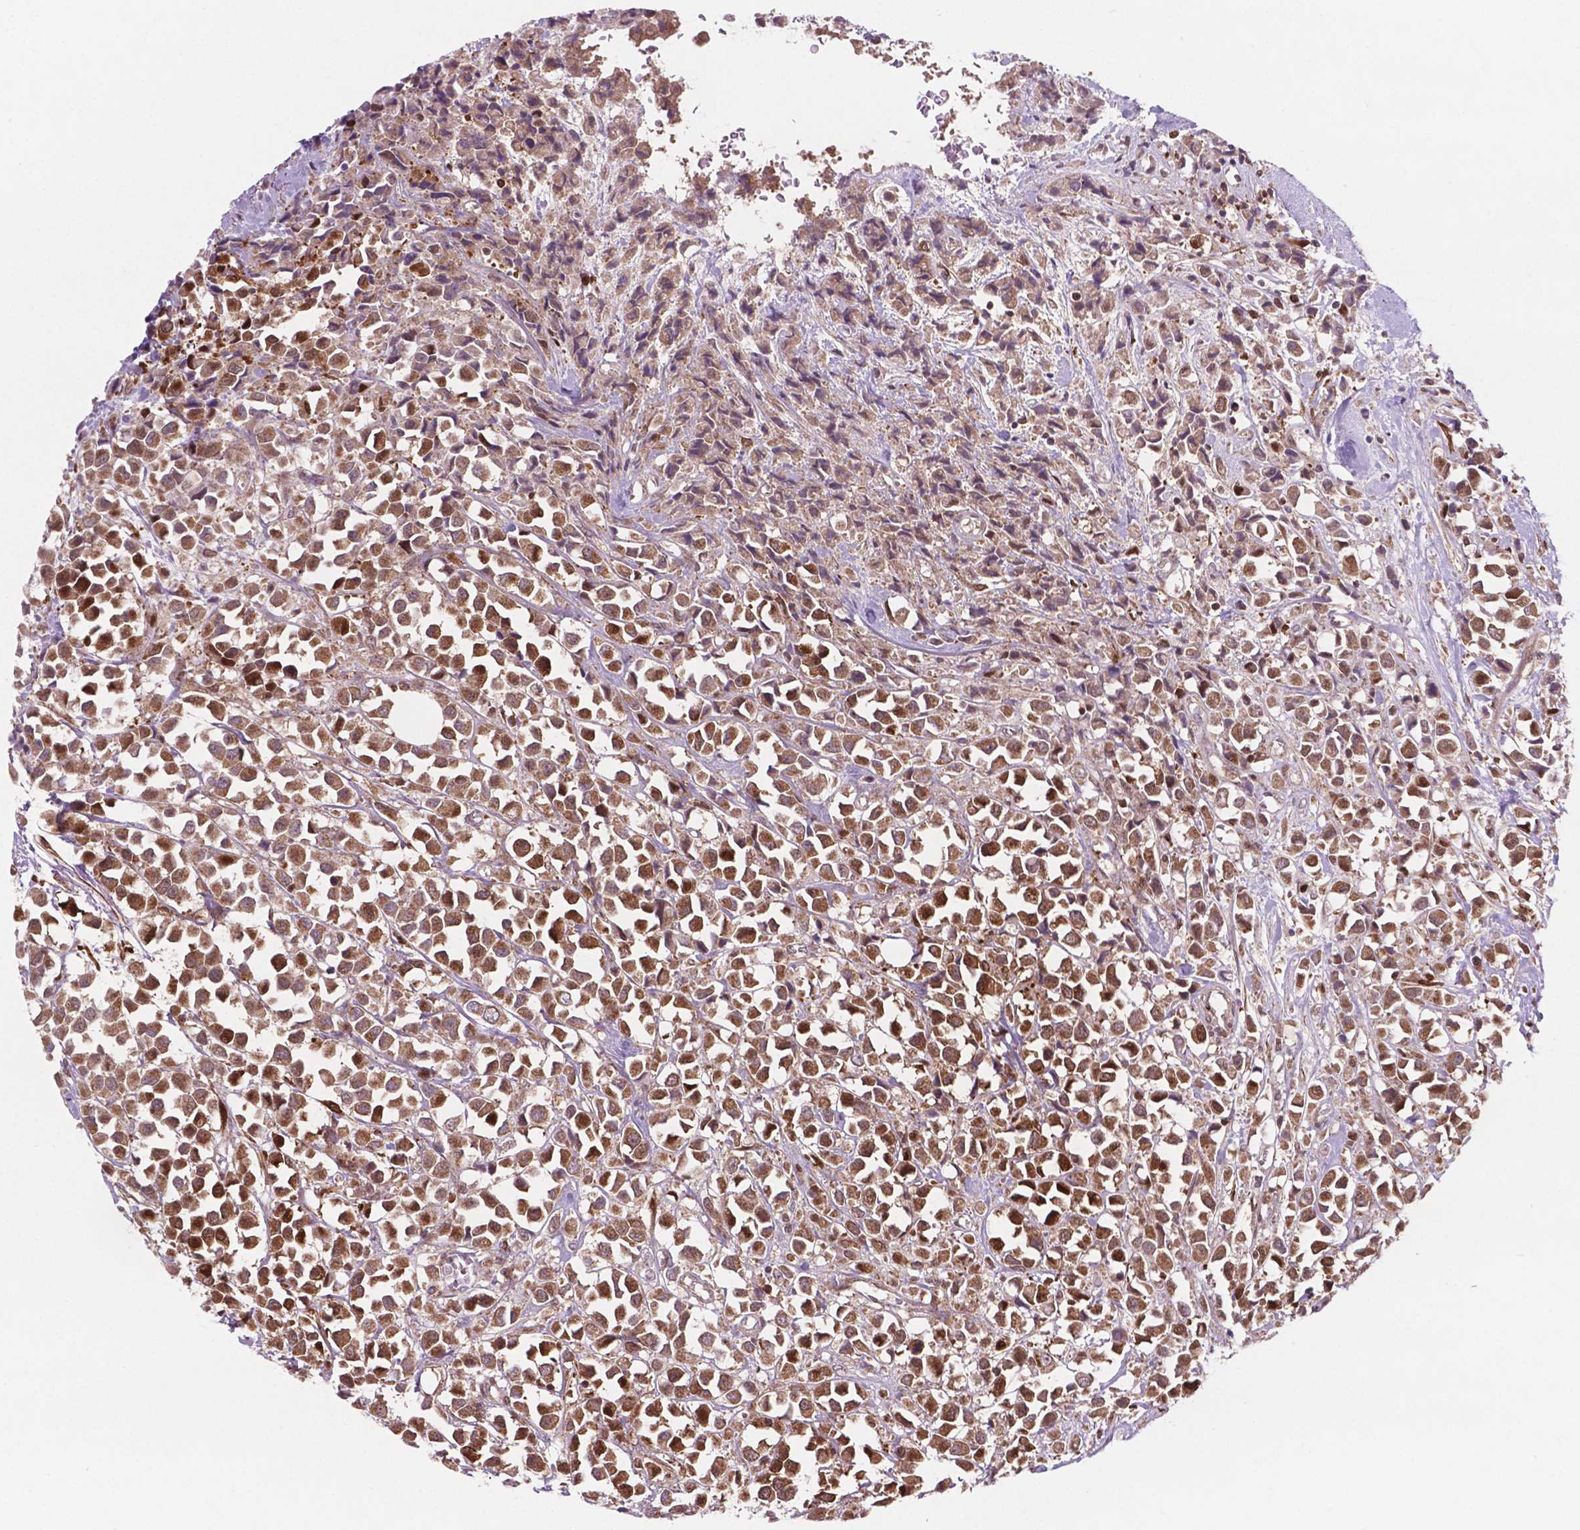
{"staining": {"intensity": "moderate", "quantity": ">75%", "location": "cytoplasmic/membranous"}, "tissue": "breast cancer", "cell_type": "Tumor cells", "image_type": "cancer", "snomed": [{"axis": "morphology", "description": "Duct carcinoma"}, {"axis": "topography", "description": "Breast"}], "caption": "Brown immunohistochemical staining in intraductal carcinoma (breast) shows moderate cytoplasmic/membranous positivity in approximately >75% of tumor cells.", "gene": "LDHA", "patient": {"sex": "female", "age": 61}}